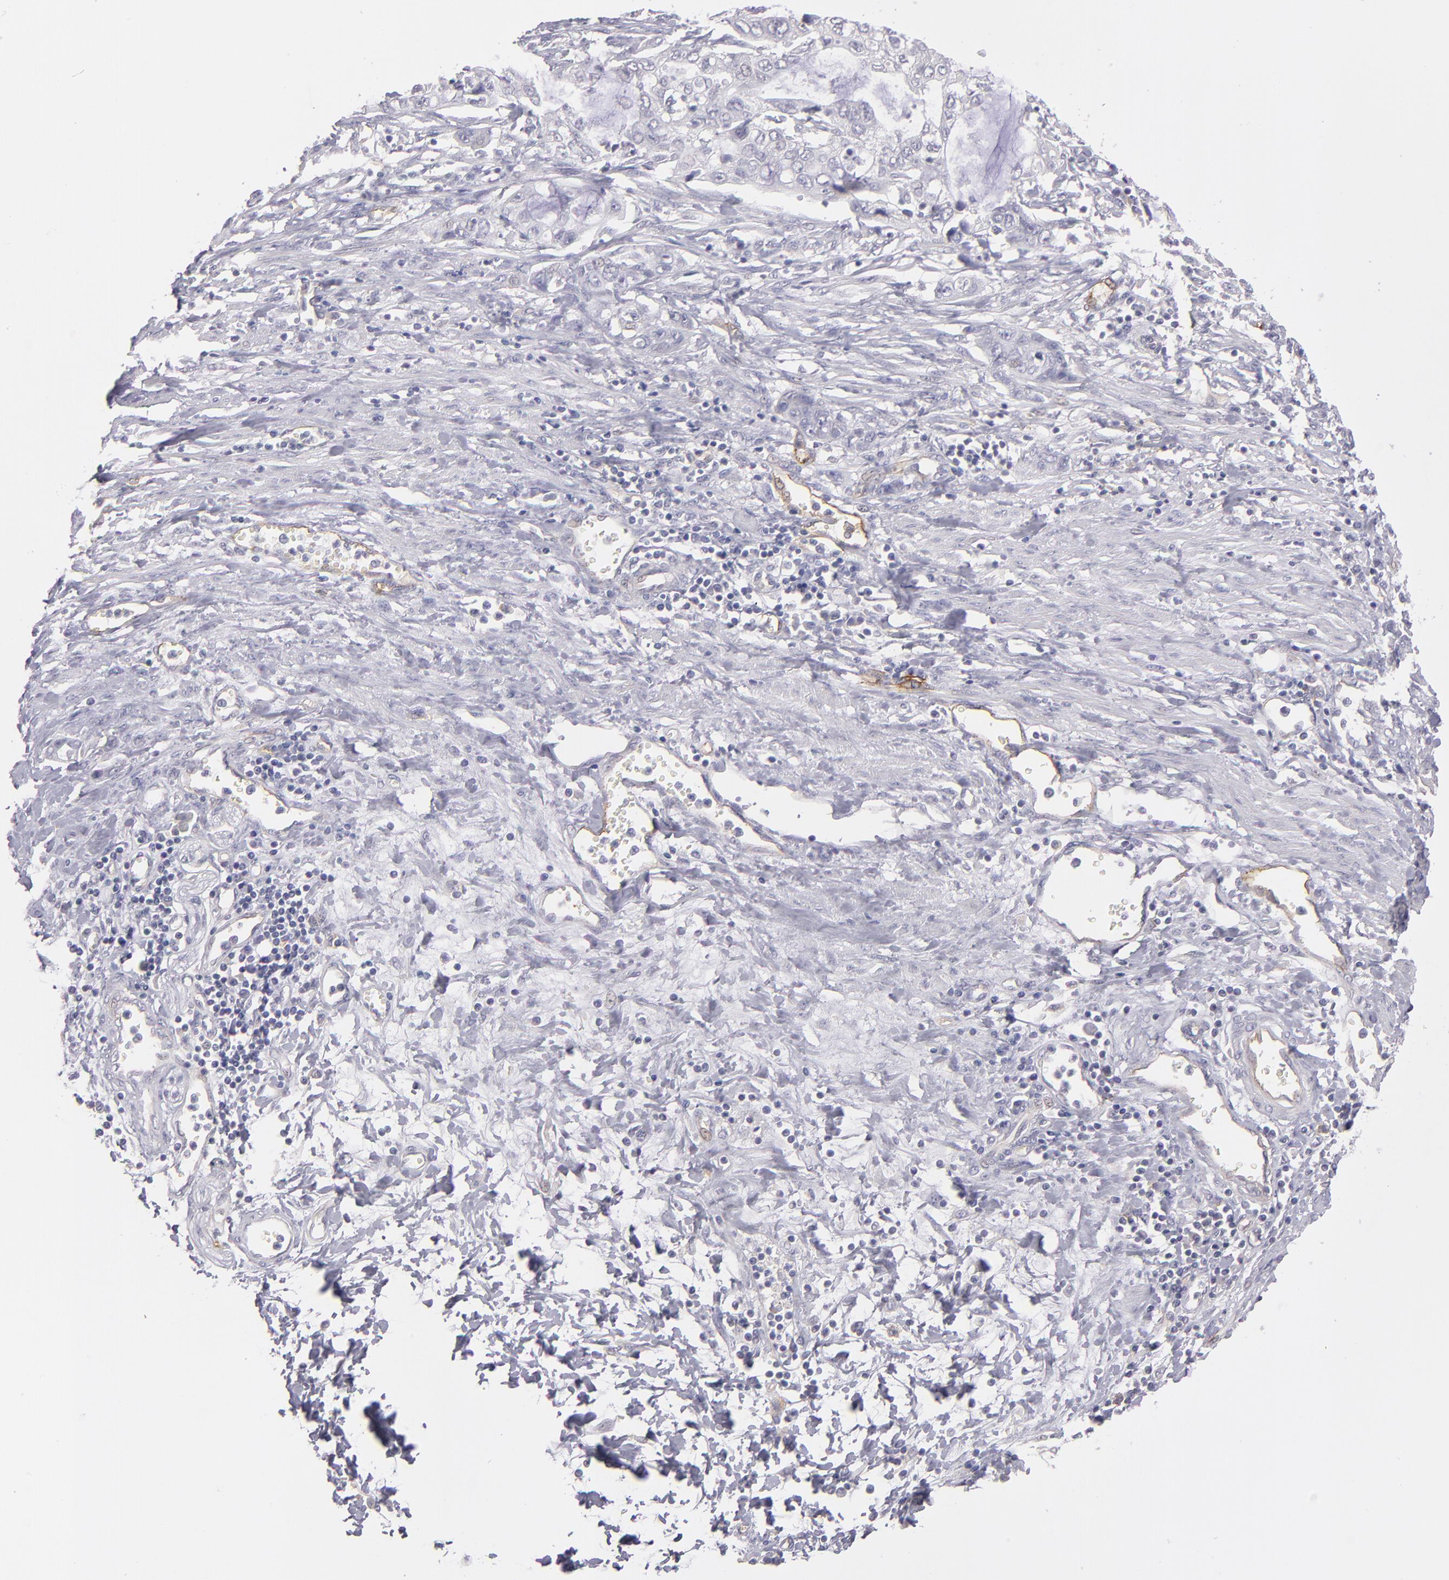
{"staining": {"intensity": "negative", "quantity": "none", "location": "none"}, "tissue": "stomach cancer", "cell_type": "Tumor cells", "image_type": "cancer", "snomed": [{"axis": "morphology", "description": "Adenocarcinoma, NOS"}, {"axis": "topography", "description": "Stomach, upper"}], "caption": "High magnification brightfield microscopy of adenocarcinoma (stomach) stained with DAB (brown) and counterstained with hematoxylin (blue): tumor cells show no significant staining.", "gene": "THBD", "patient": {"sex": "female", "age": 52}}